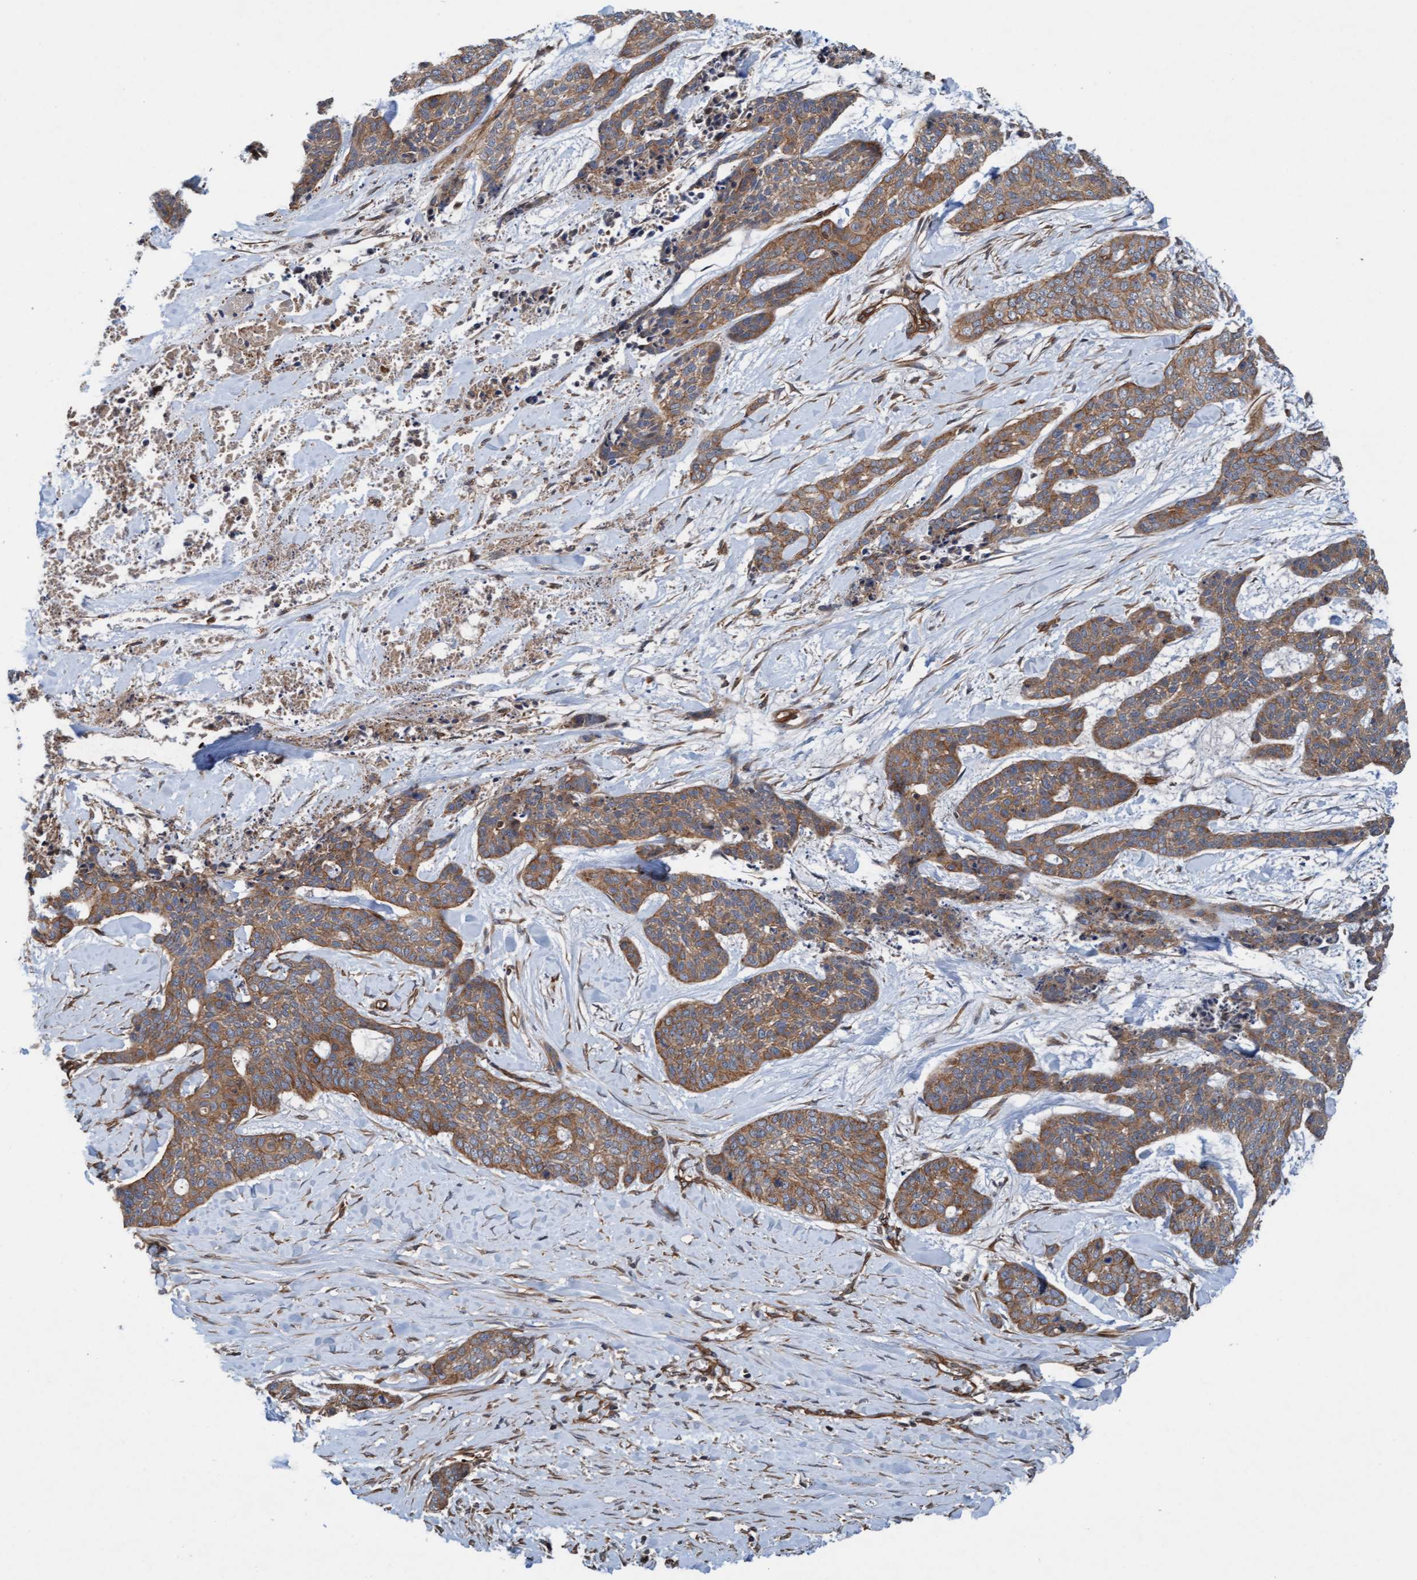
{"staining": {"intensity": "moderate", "quantity": ">75%", "location": "cytoplasmic/membranous"}, "tissue": "skin cancer", "cell_type": "Tumor cells", "image_type": "cancer", "snomed": [{"axis": "morphology", "description": "Basal cell carcinoma"}, {"axis": "topography", "description": "Skin"}], "caption": "Skin cancer stained with a brown dye reveals moderate cytoplasmic/membranous positive expression in about >75% of tumor cells.", "gene": "ERAL1", "patient": {"sex": "female", "age": 64}}